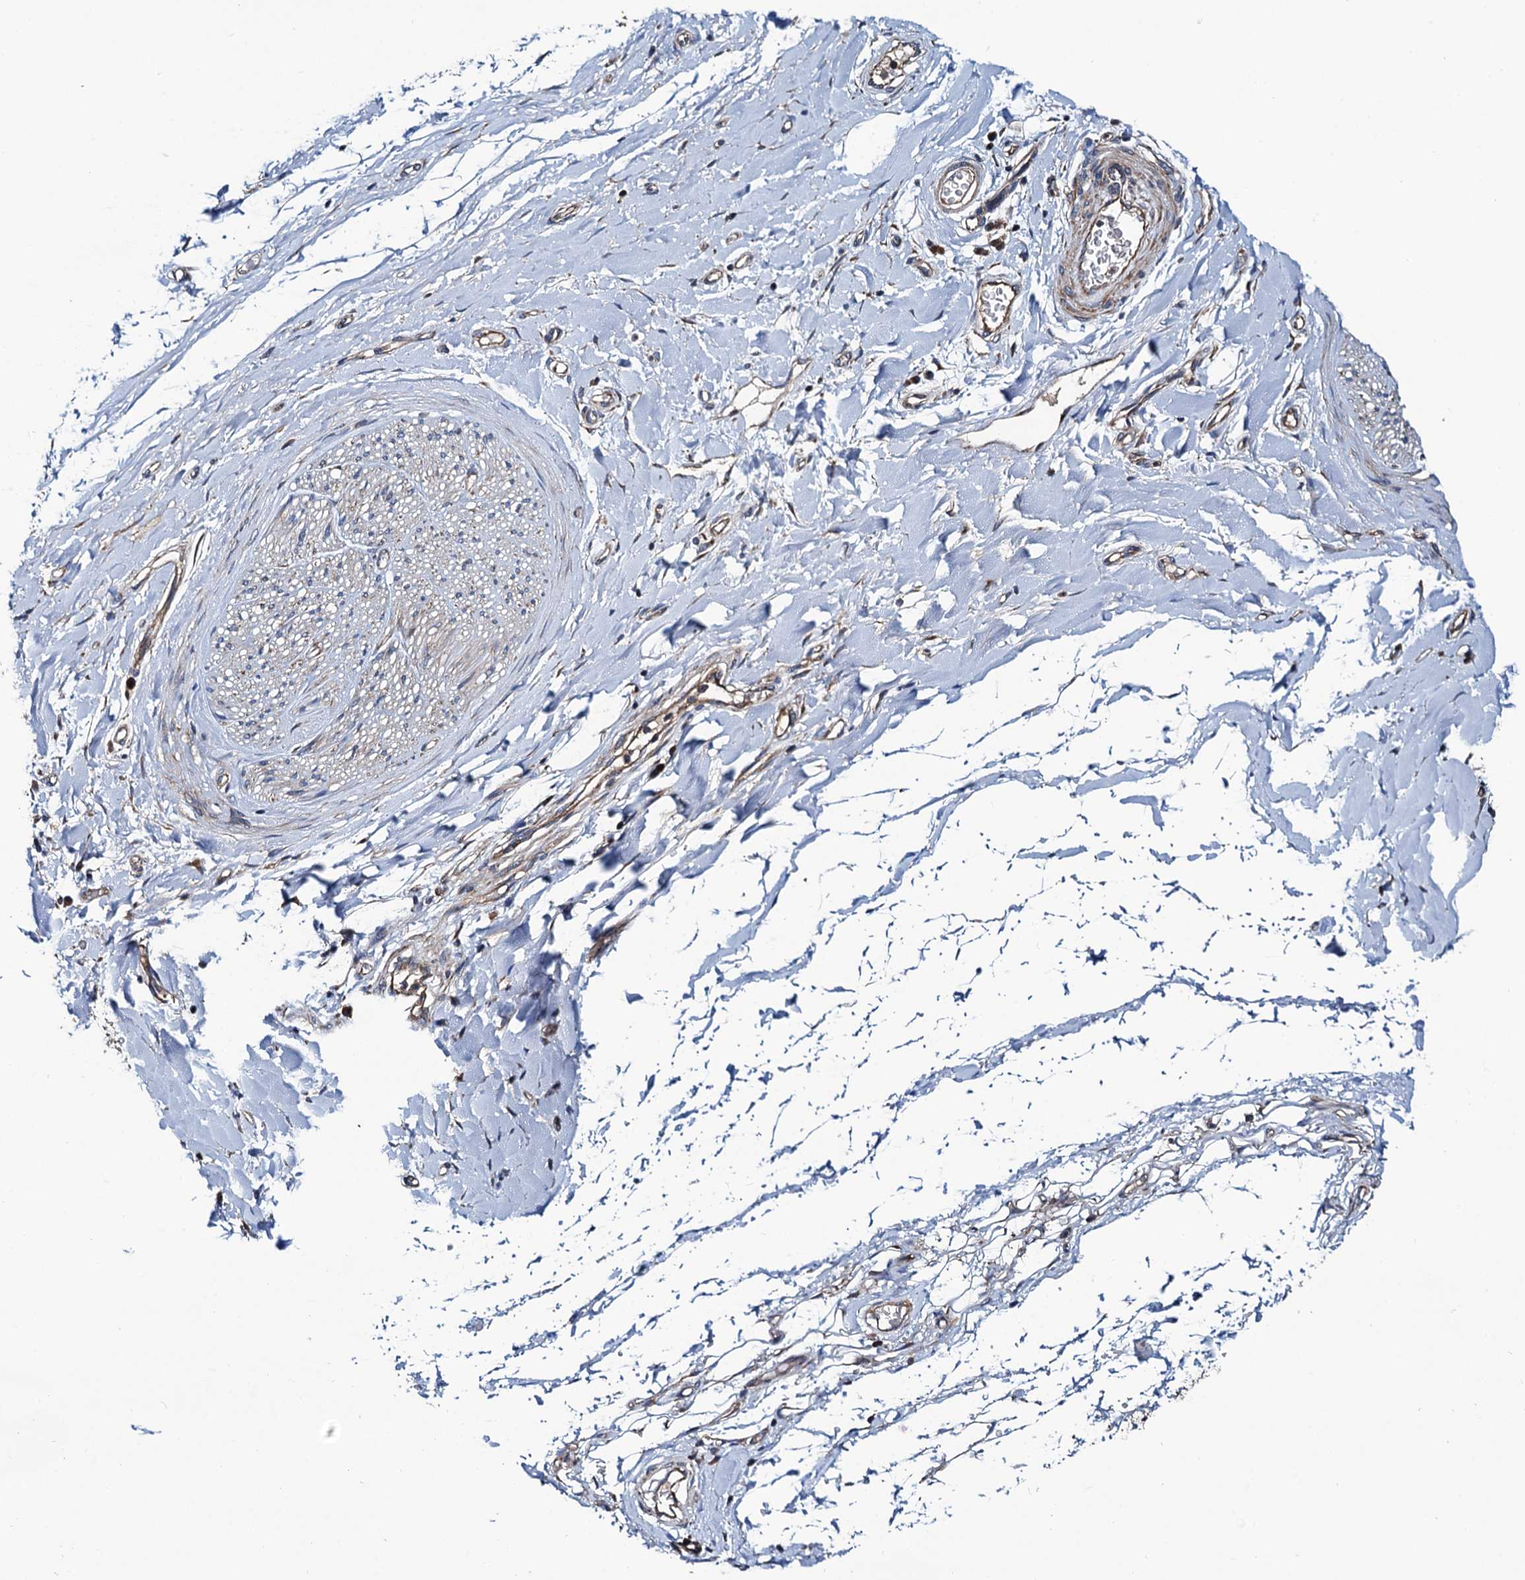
{"staining": {"intensity": "negative", "quantity": "none", "location": "none"}, "tissue": "adipose tissue", "cell_type": "Adipocytes", "image_type": "normal", "snomed": [{"axis": "morphology", "description": "Normal tissue, NOS"}, {"axis": "morphology", "description": "Adenocarcinoma, NOS"}, {"axis": "topography", "description": "Stomach, upper"}, {"axis": "topography", "description": "Peripheral nerve tissue"}], "caption": "The immunohistochemistry (IHC) micrograph has no significant staining in adipocytes of adipose tissue. (Immunohistochemistry, brightfield microscopy, high magnification).", "gene": "NEK1", "patient": {"sex": "male", "age": 62}}